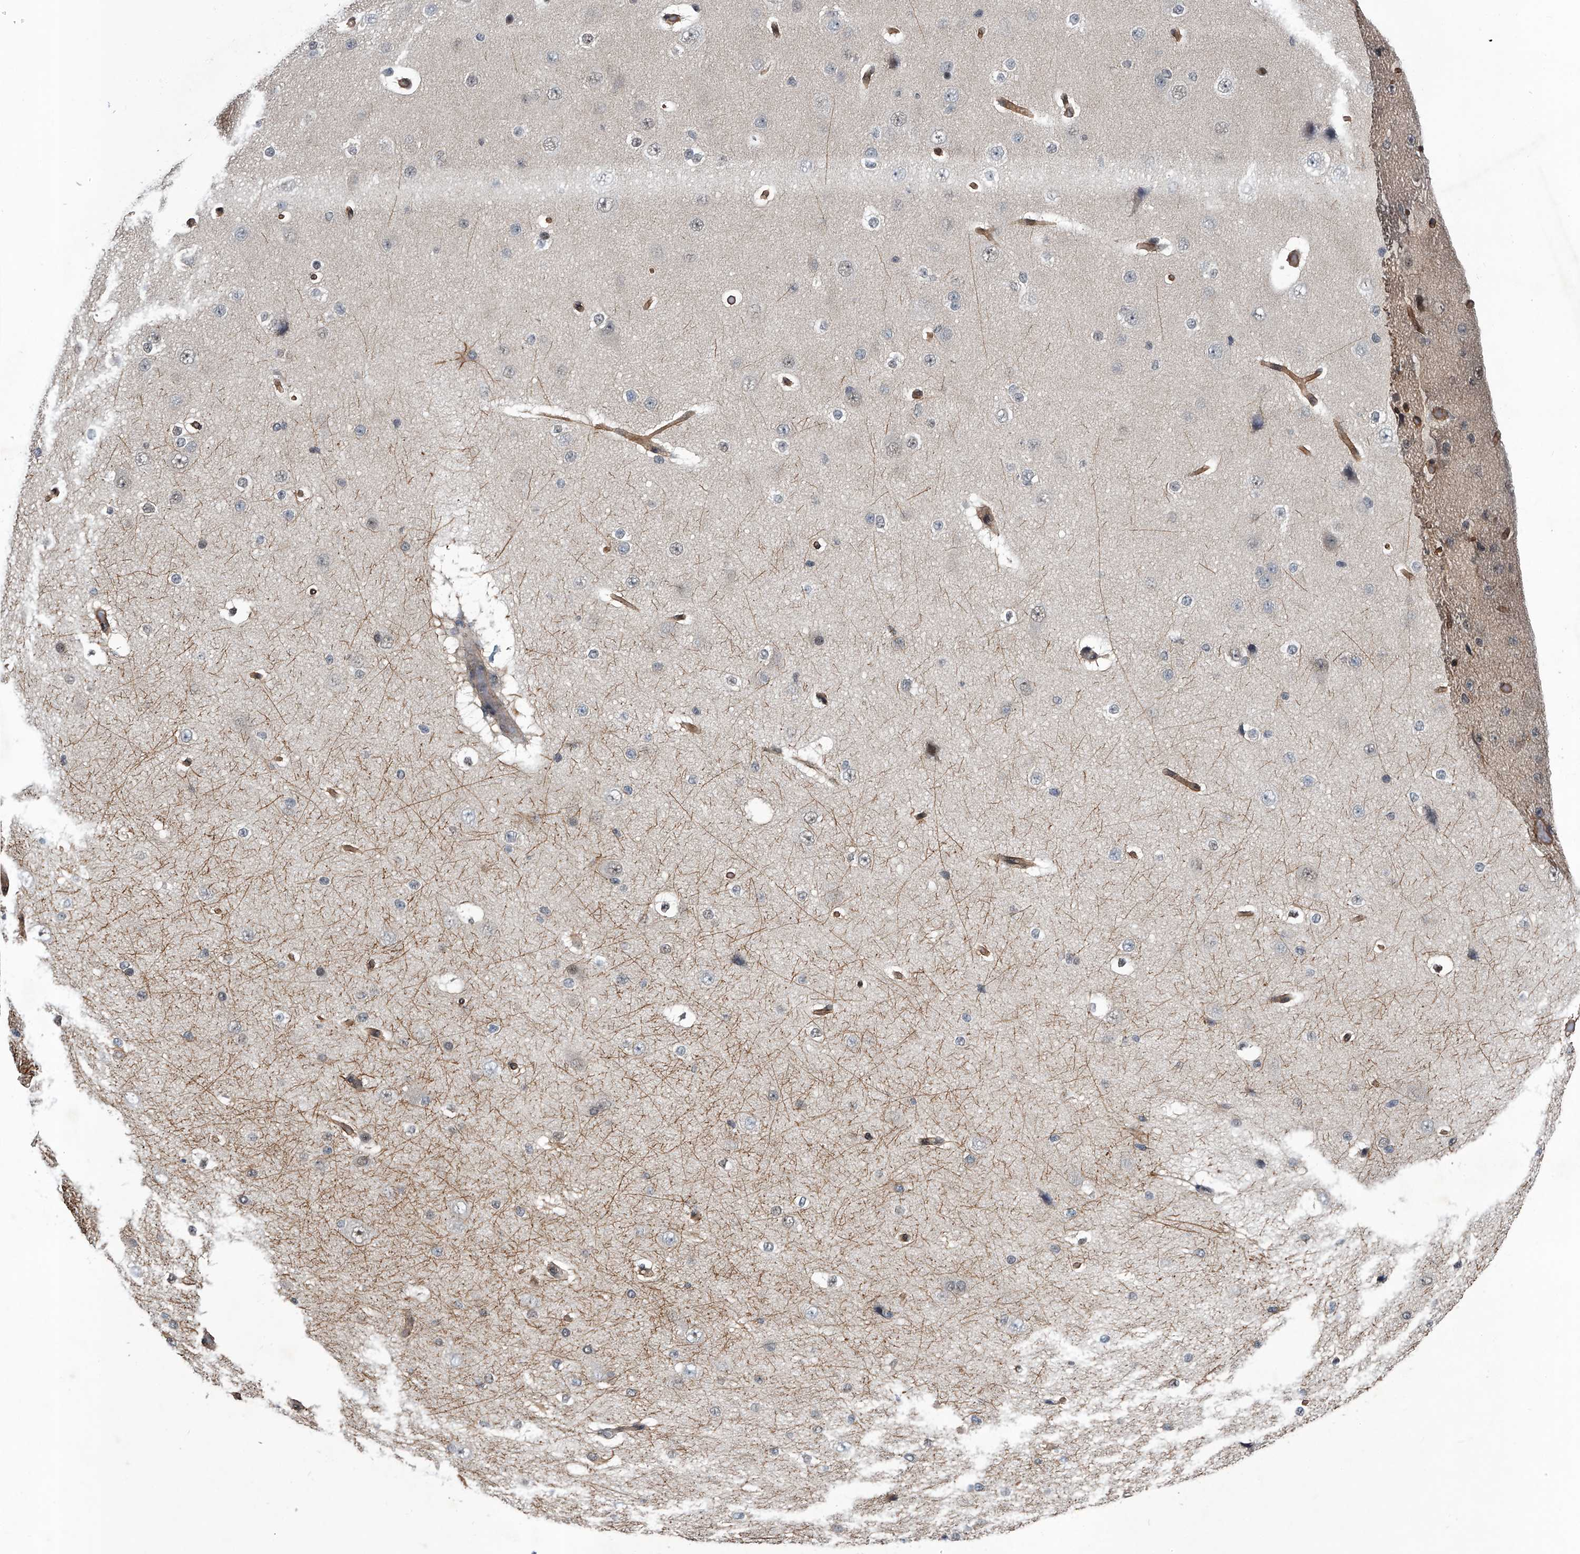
{"staining": {"intensity": "moderate", "quantity": "25%-75%", "location": "cytoplasmic/membranous"}, "tissue": "cerebral cortex", "cell_type": "Endothelial cells", "image_type": "normal", "snomed": [{"axis": "morphology", "description": "Normal tissue, NOS"}, {"axis": "morphology", "description": "Developmental malformation"}, {"axis": "topography", "description": "Cerebral cortex"}], "caption": "Endothelial cells exhibit moderate cytoplasmic/membranous staining in approximately 25%-75% of cells in unremarkable cerebral cortex.", "gene": "SLC12A8", "patient": {"sex": "female", "age": 30}}